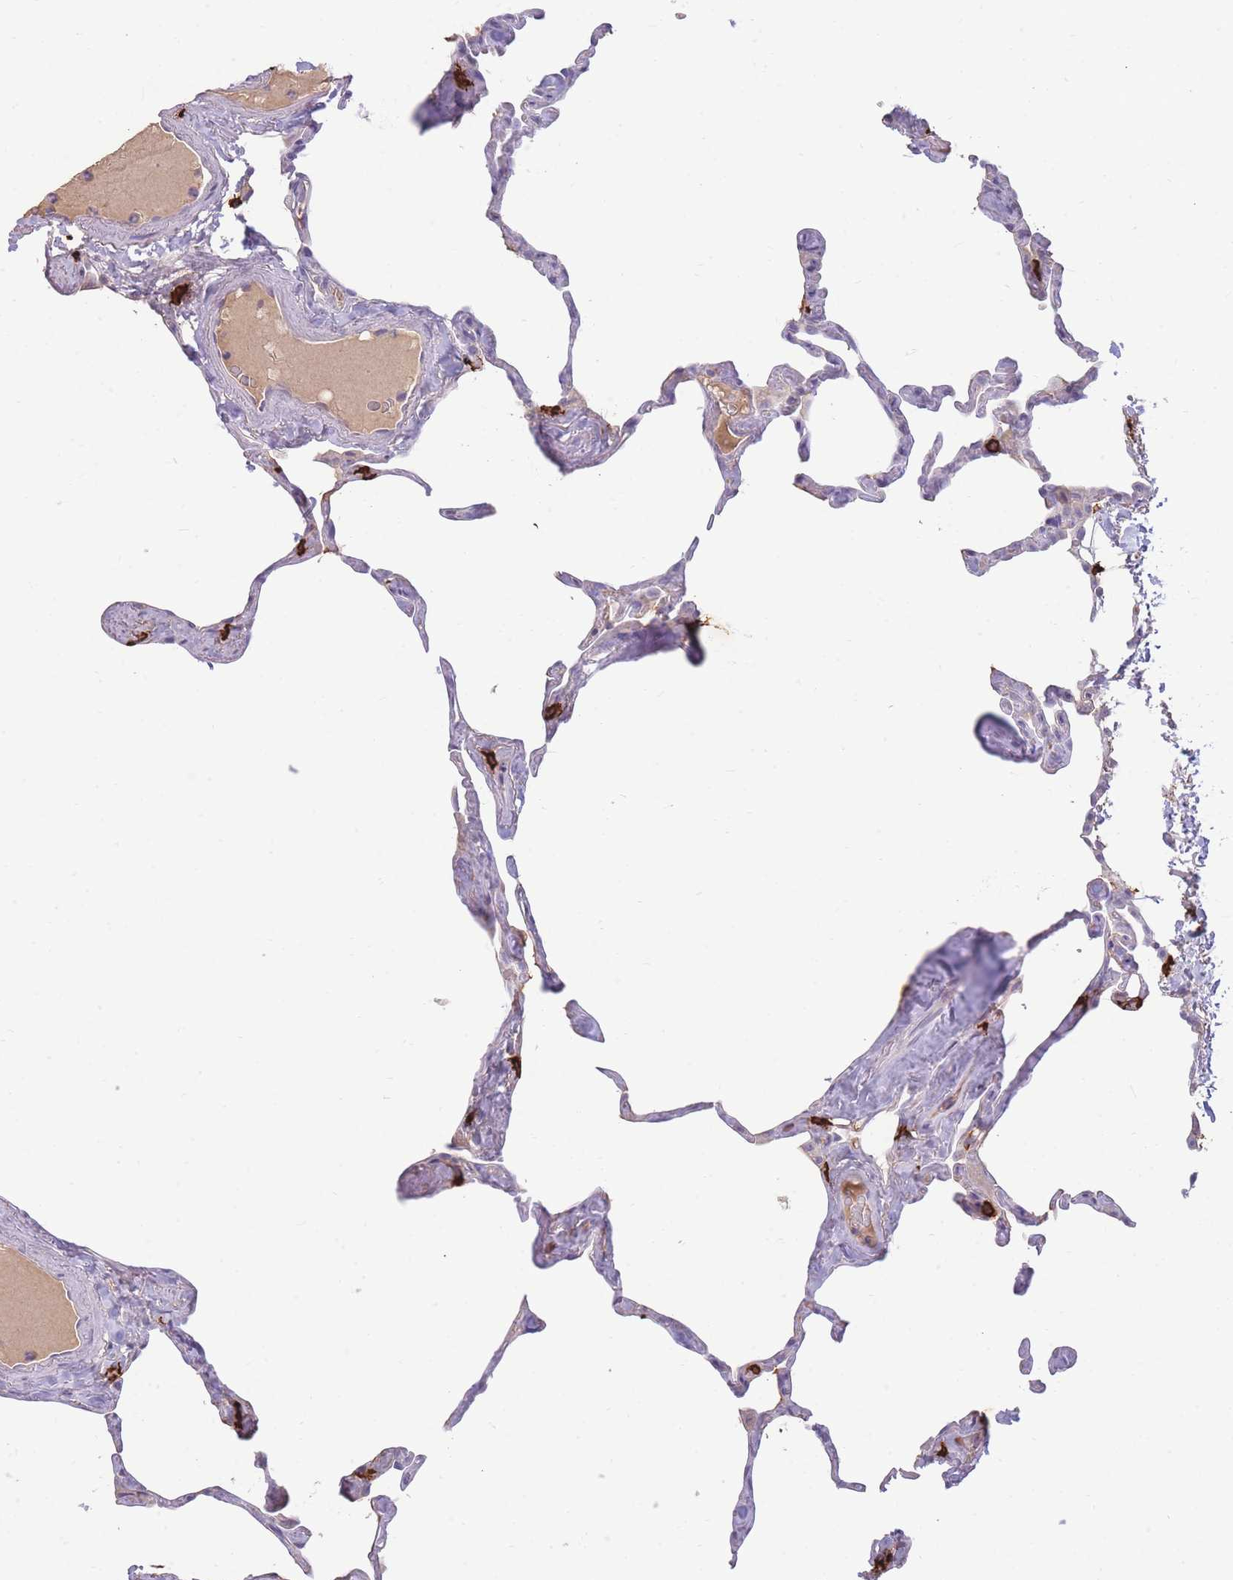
{"staining": {"intensity": "negative", "quantity": "none", "location": "none"}, "tissue": "lung", "cell_type": "Alveolar cells", "image_type": "normal", "snomed": [{"axis": "morphology", "description": "Normal tissue, NOS"}, {"axis": "topography", "description": "Lung"}], "caption": "DAB immunohistochemical staining of normal human lung displays no significant staining in alveolar cells. The staining was performed using DAB to visualize the protein expression in brown, while the nuclei were stained in blue with hematoxylin (Magnification: 20x).", "gene": "TPSD1", "patient": {"sex": "male", "age": 65}}